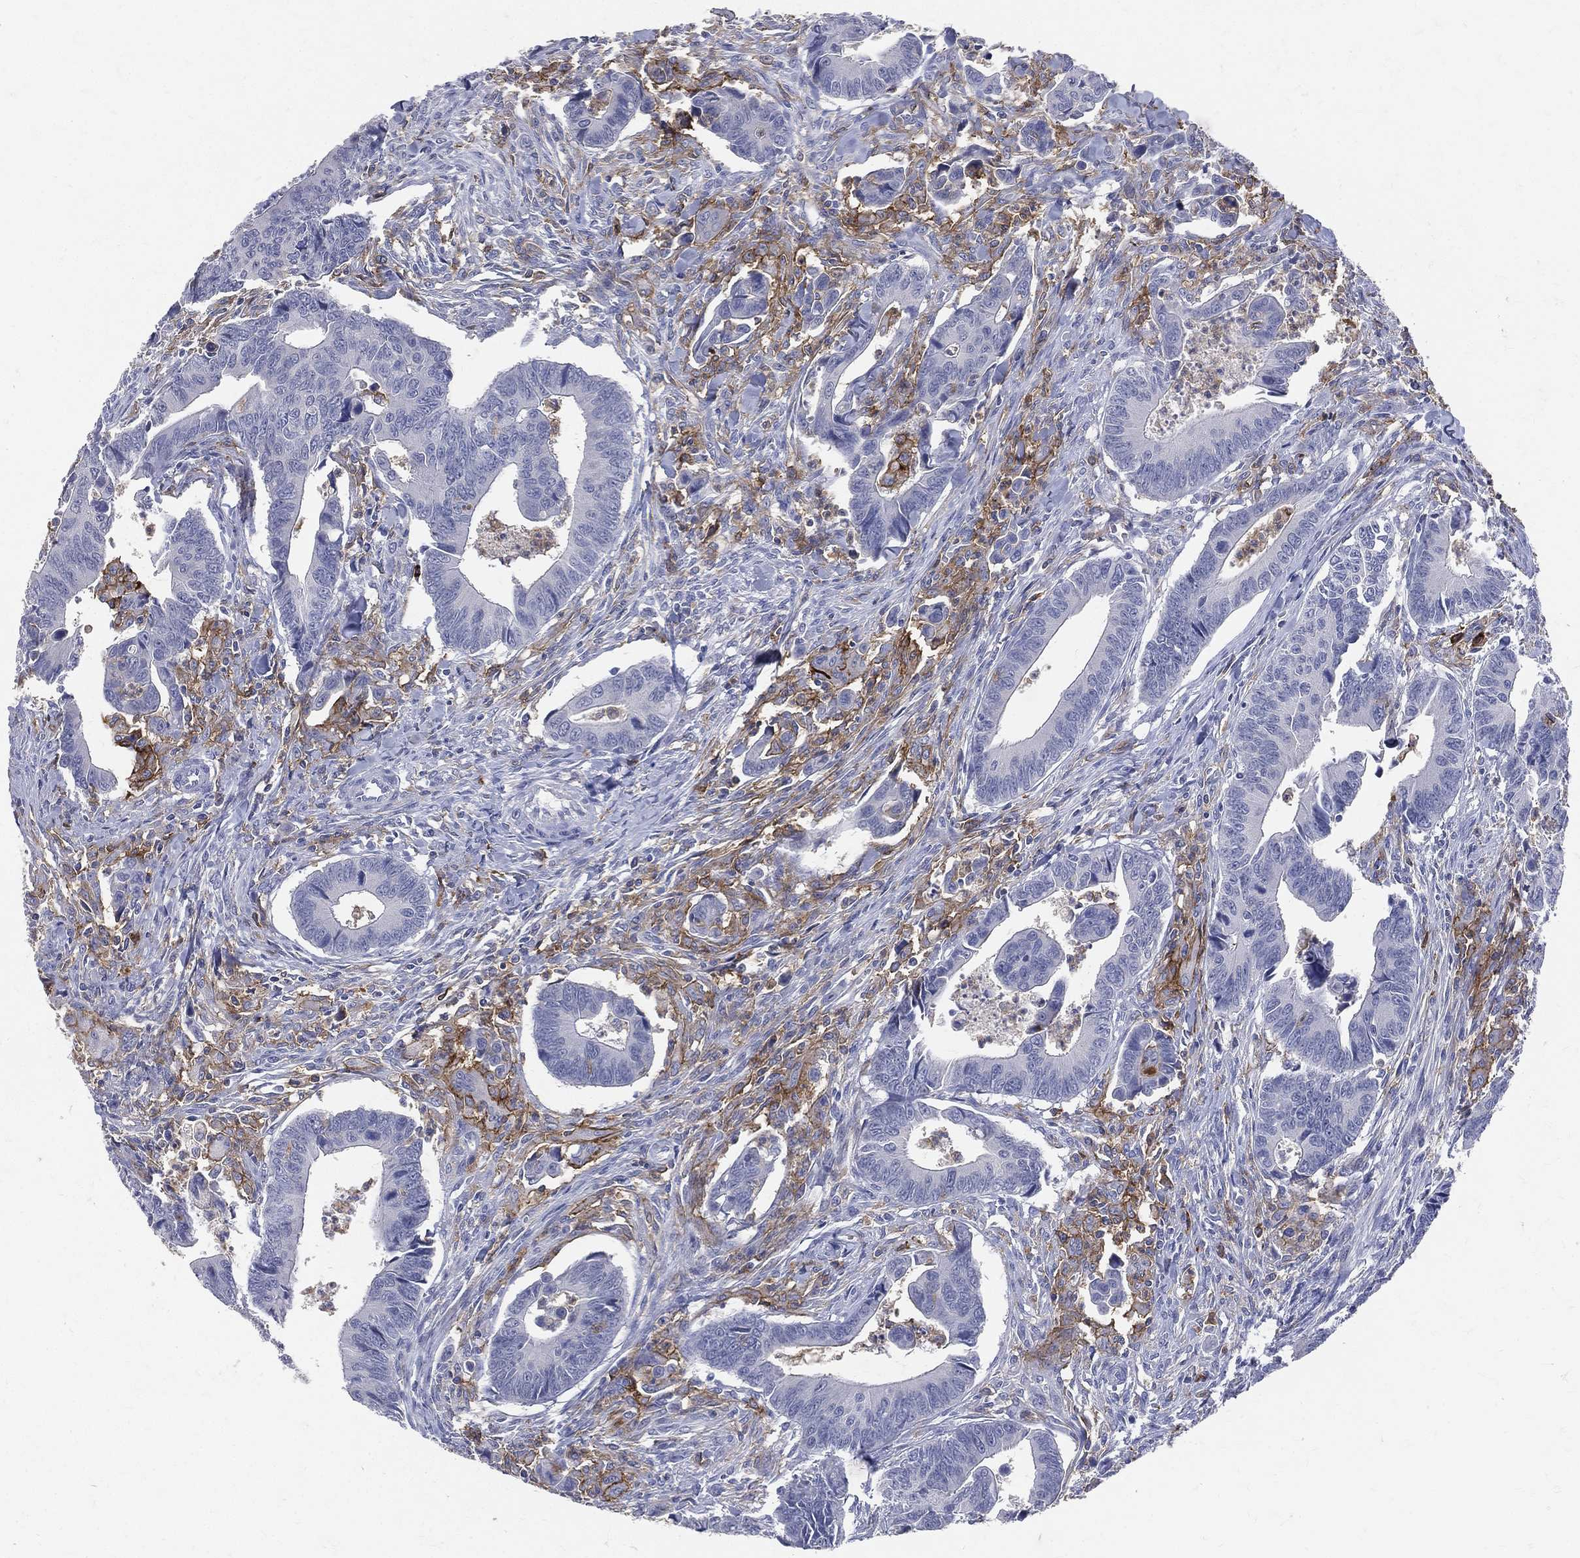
{"staining": {"intensity": "negative", "quantity": "none", "location": "none"}, "tissue": "colorectal cancer", "cell_type": "Tumor cells", "image_type": "cancer", "snomed": [{"axis": "morphology", "description": "Adenocarcinoma, NOS"}, {"axis": "topography", "description": "Rectum"}], "caption": "The photomicrograph shows no significant expression in tumor cells of adenocarcinoma (colorectal).", "gene": "CD33", "patient": {"sex": "male", "age": 67}}